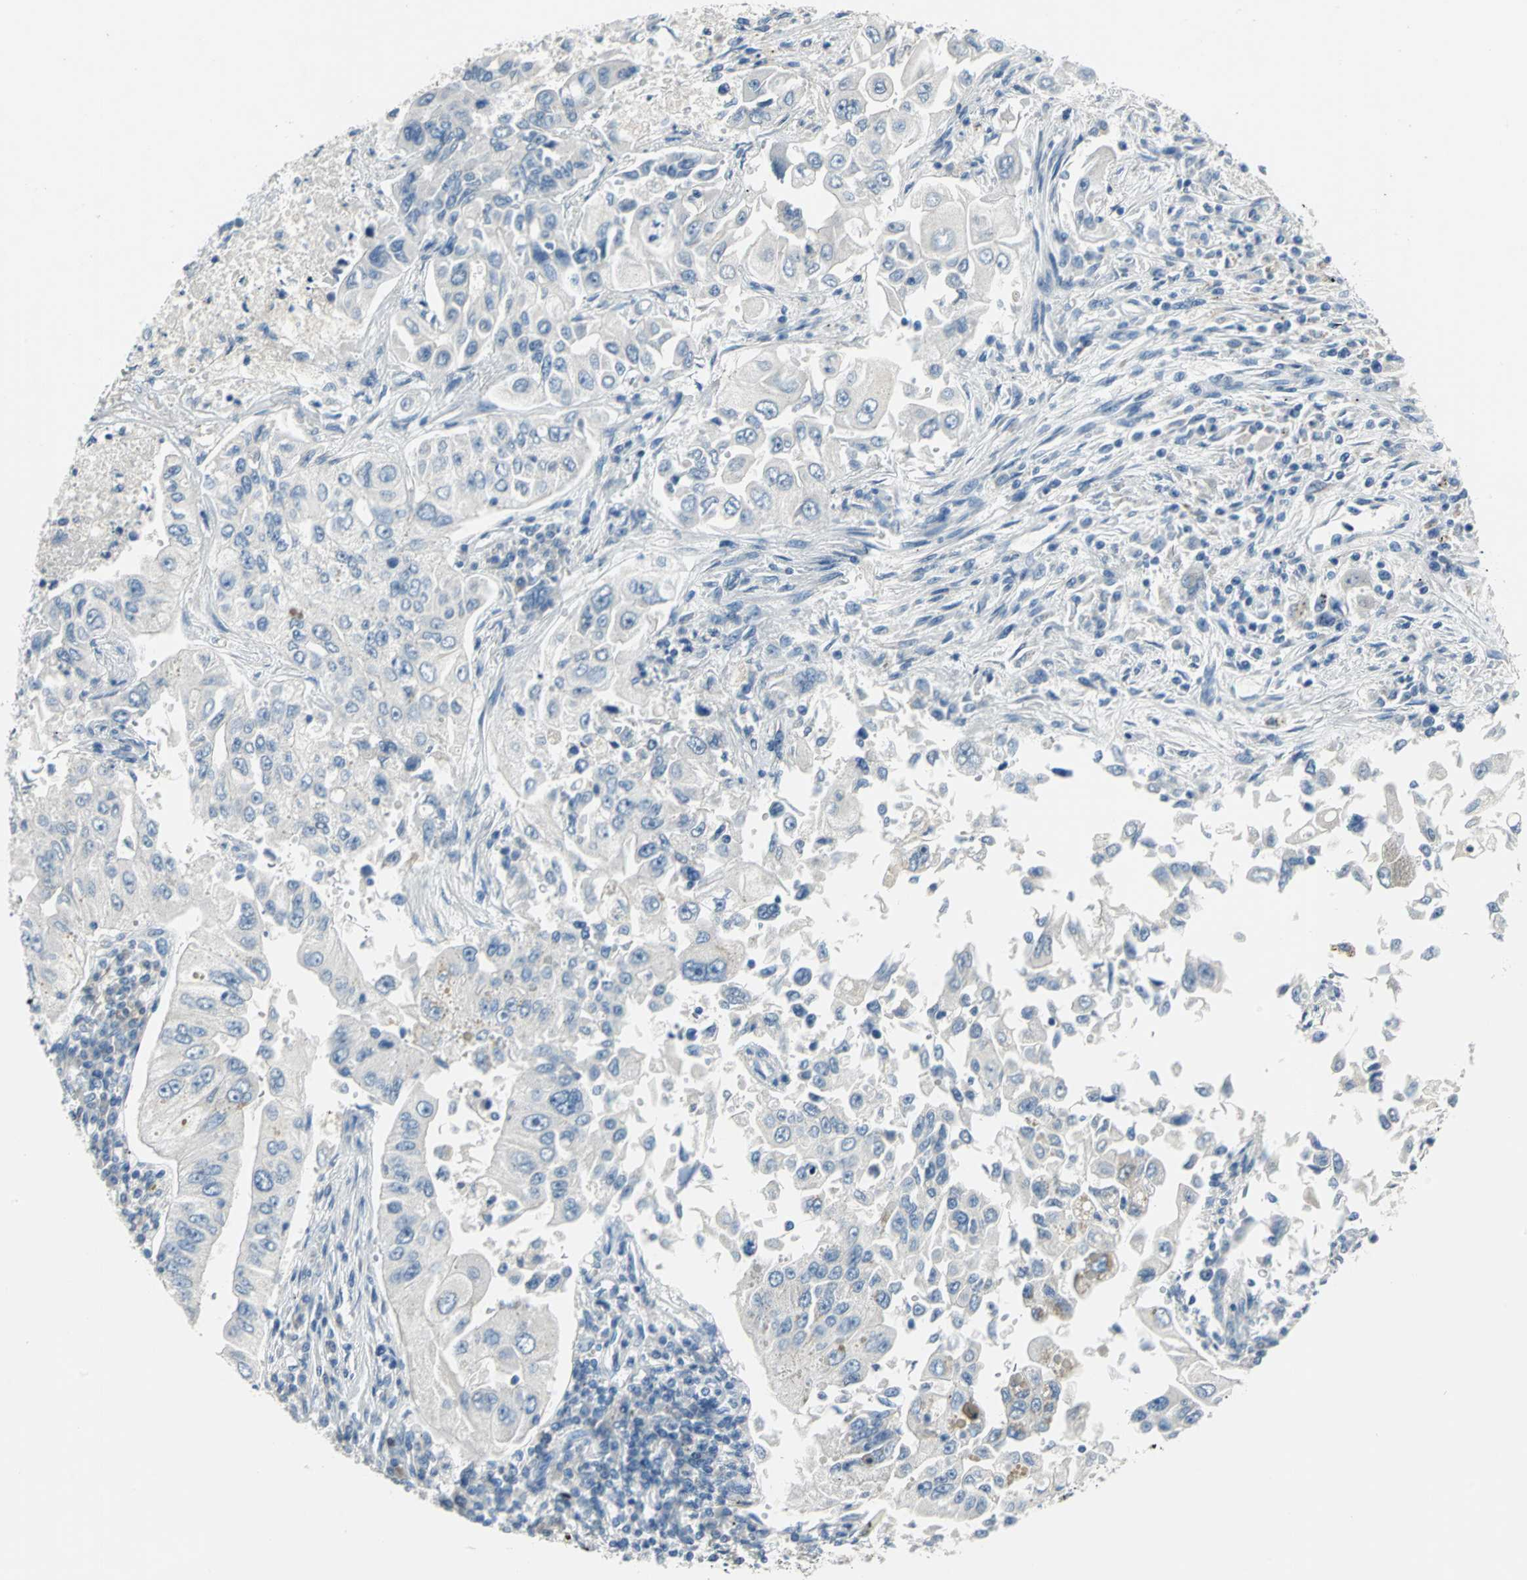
{"staining": {"intensity": "negative", "quantity": "none", "location": "none"}, "tissue": "lung cancer", "cell_type": "Tumor cells", "image_type": "cancer", "snomed": [{"axis": "morphology", "description": "Adenocarcinoma, NOS"}, {"axis": "topography", "description": "Lung"}], "caption": "The IHC micrograph has no significant staining in tumor cells of adenocarcinoma (lung) tissue.", "gene": "PTGDS", "patient": {"sex": "male", "age": 84}}